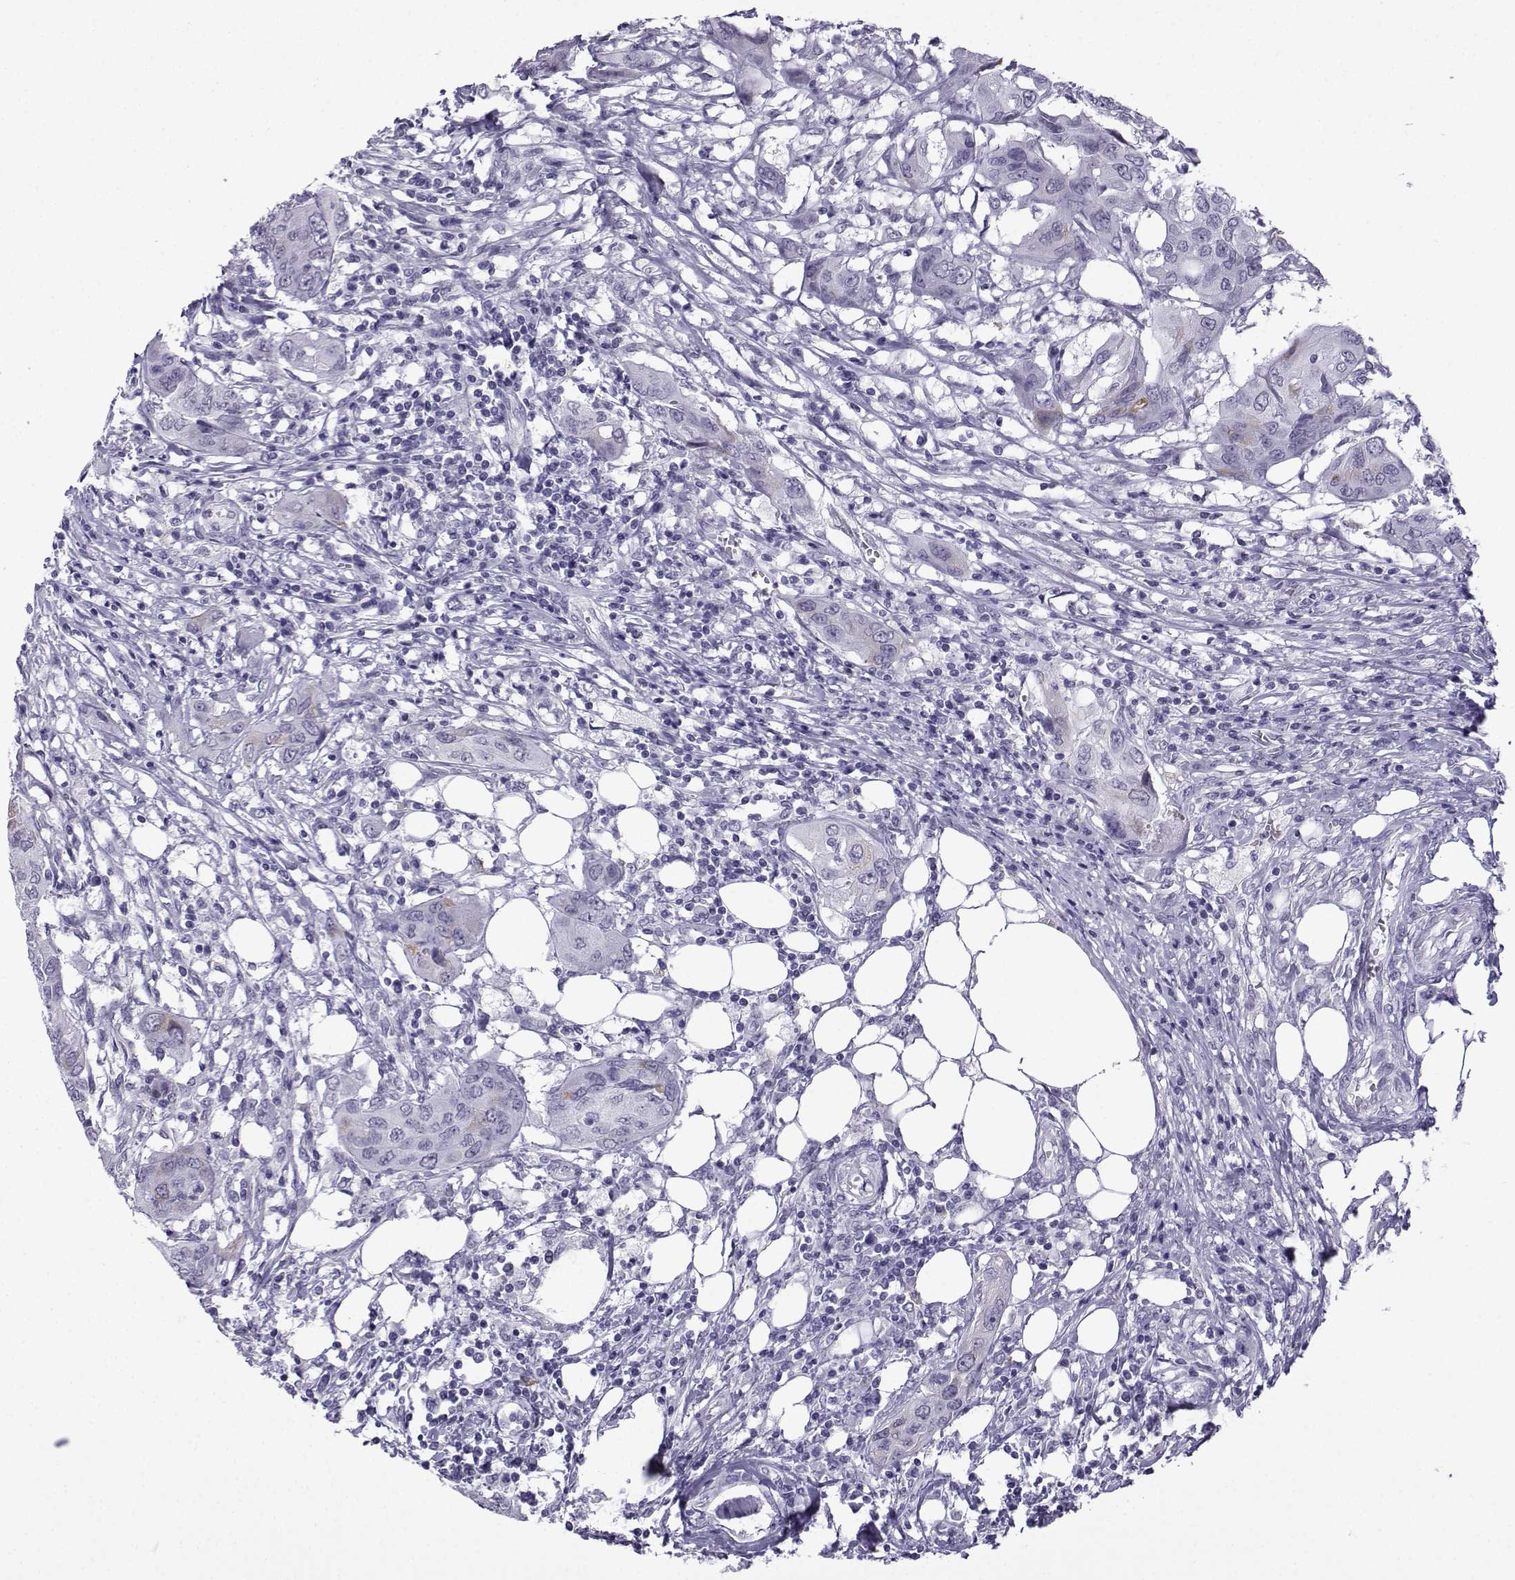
{"staining": {"intensity": "negative", "quantity": "none", "location": "none"}, "tissue": "urothelial cancer", "cell_type": "Tumor cells", "image_type": "cancer", "snomed": [{"axis": "morphology", "description": "Urothelial carcinoma, NOS"}, {"axis": "morphology", "description": "Urothelial carcinoma, High grade"}, {"axis": "topography", "description": "Urinary bladder"}], "caption": "Tumor cells show no significant staining in transitional cell carcinoma.", "gene": "MRGBP", "patient": {"sex": "male", "age": 63}}